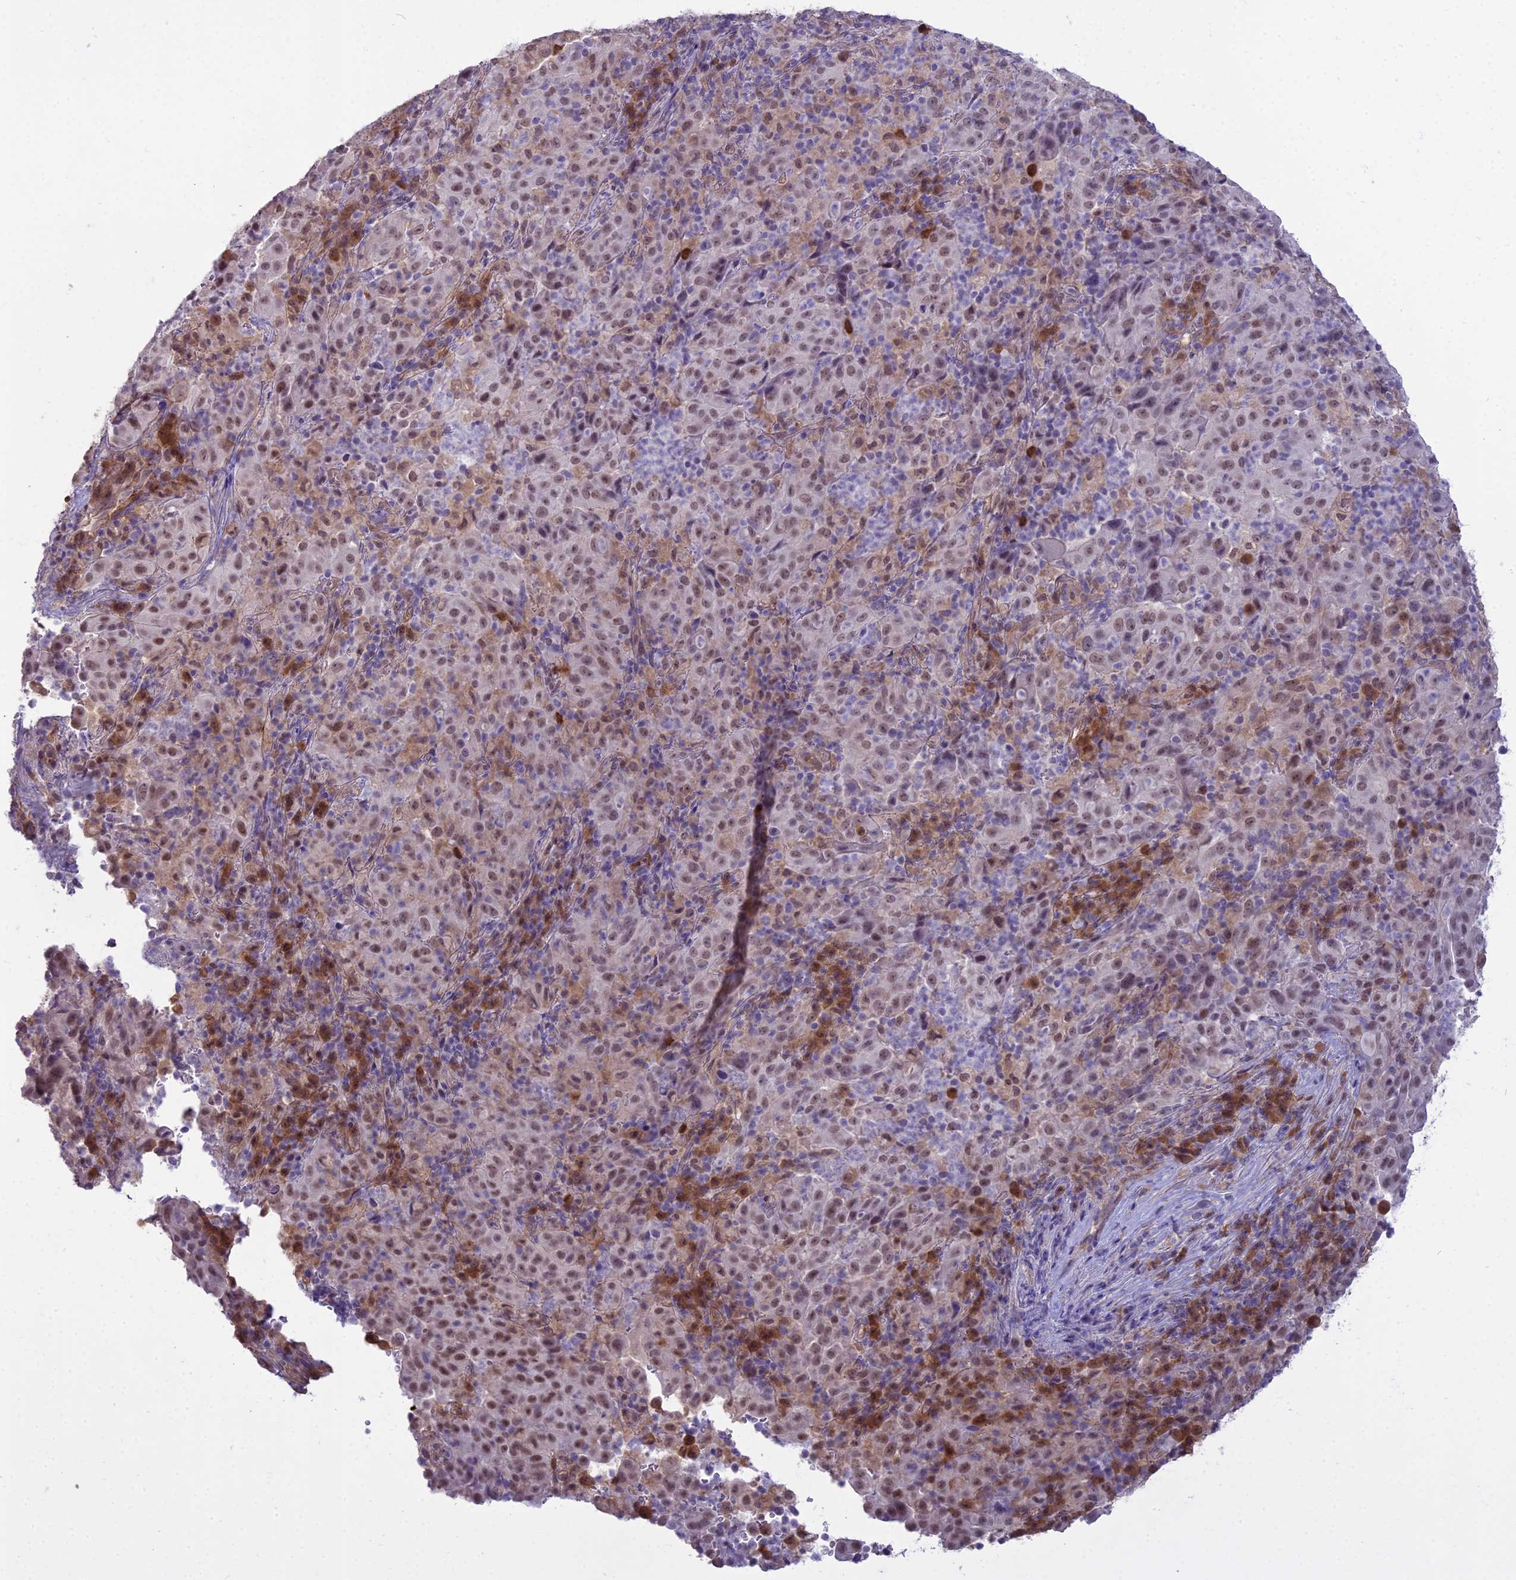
{"staining": {"intensity": "moderate", "quantity": "25%-75%", "location": "nuclear"}, "tissue": "pancreatic cancer", "cell_type": "Tumor cells", "image_type": "cancer", "snomed": [{"axis": "morphology", "description": "Adenocarcinoma, NOS"}, {"axis": "topography", "description": "Pancreas"}], "caption": "Protein expression analysis of human pancreatic cancer reveals moderate nuclear expression in about 25%-75% of tumor cells. The staining was performed using DAB, with brown indicating positive protein expression. Nuclei are stained blue with hematoxylin.", "gene": "BLNK", "patient": {"sex": "male", "age": 63}}